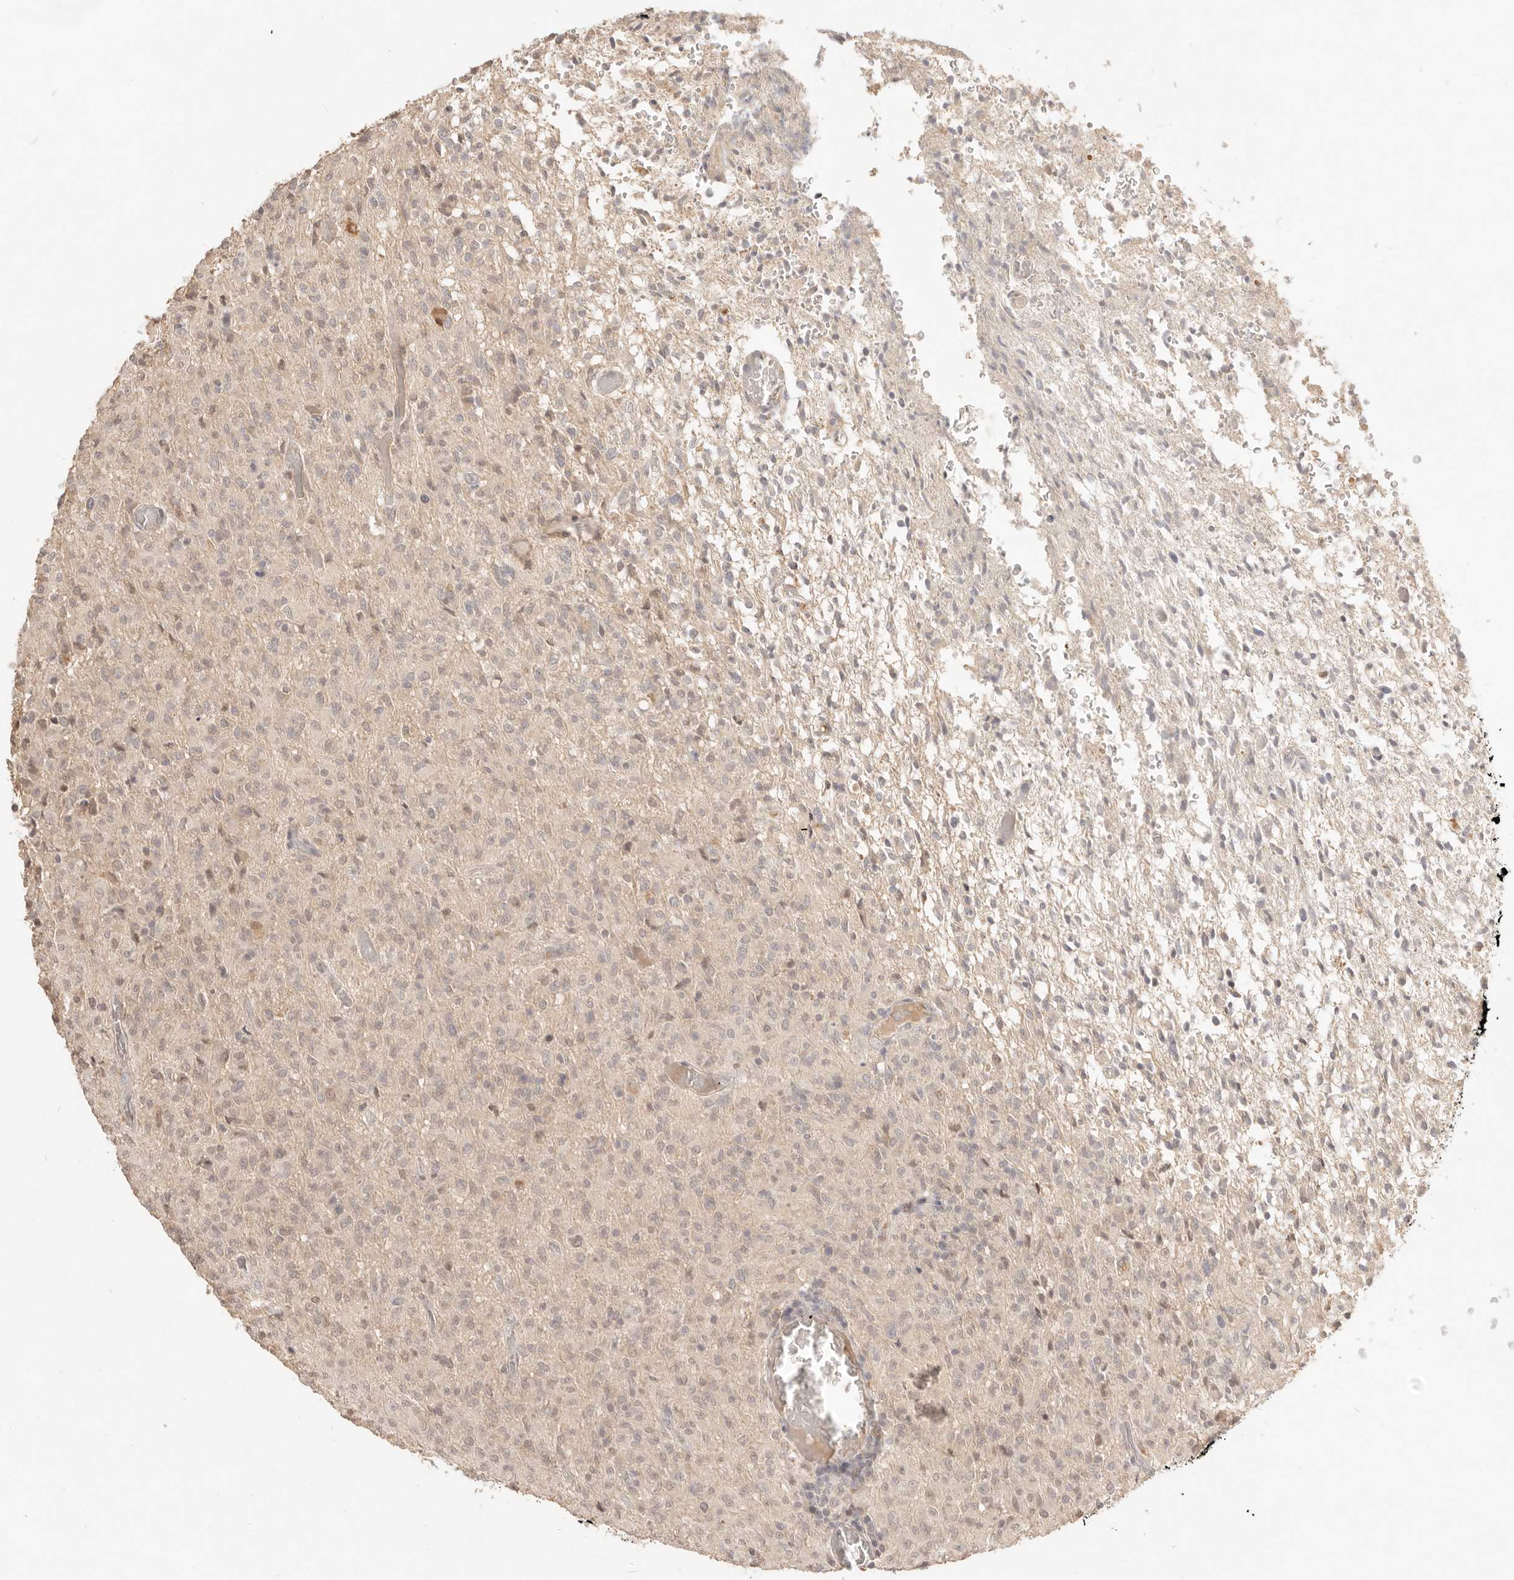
{"staining": {"intensity": "weak", "quantity": "<25%", "location": "nuclear"}, "tissue": "glioma", "cell_type": "Tumor cells", "image_type": "cancer", "snomed": [{"axis": "morphology", "description": "Glioma, malignant, High grade"}, {"axis": "topography", "description": "Brain"}], "caption": "A high-resolution histopathology image shows immunohistochemistry (IHC) staining of malignant glioma (high-grade), which displays no significant staining in tumor cells.", "gene": "MEP1A", "patient": {"sex": "female", "age": 57}}